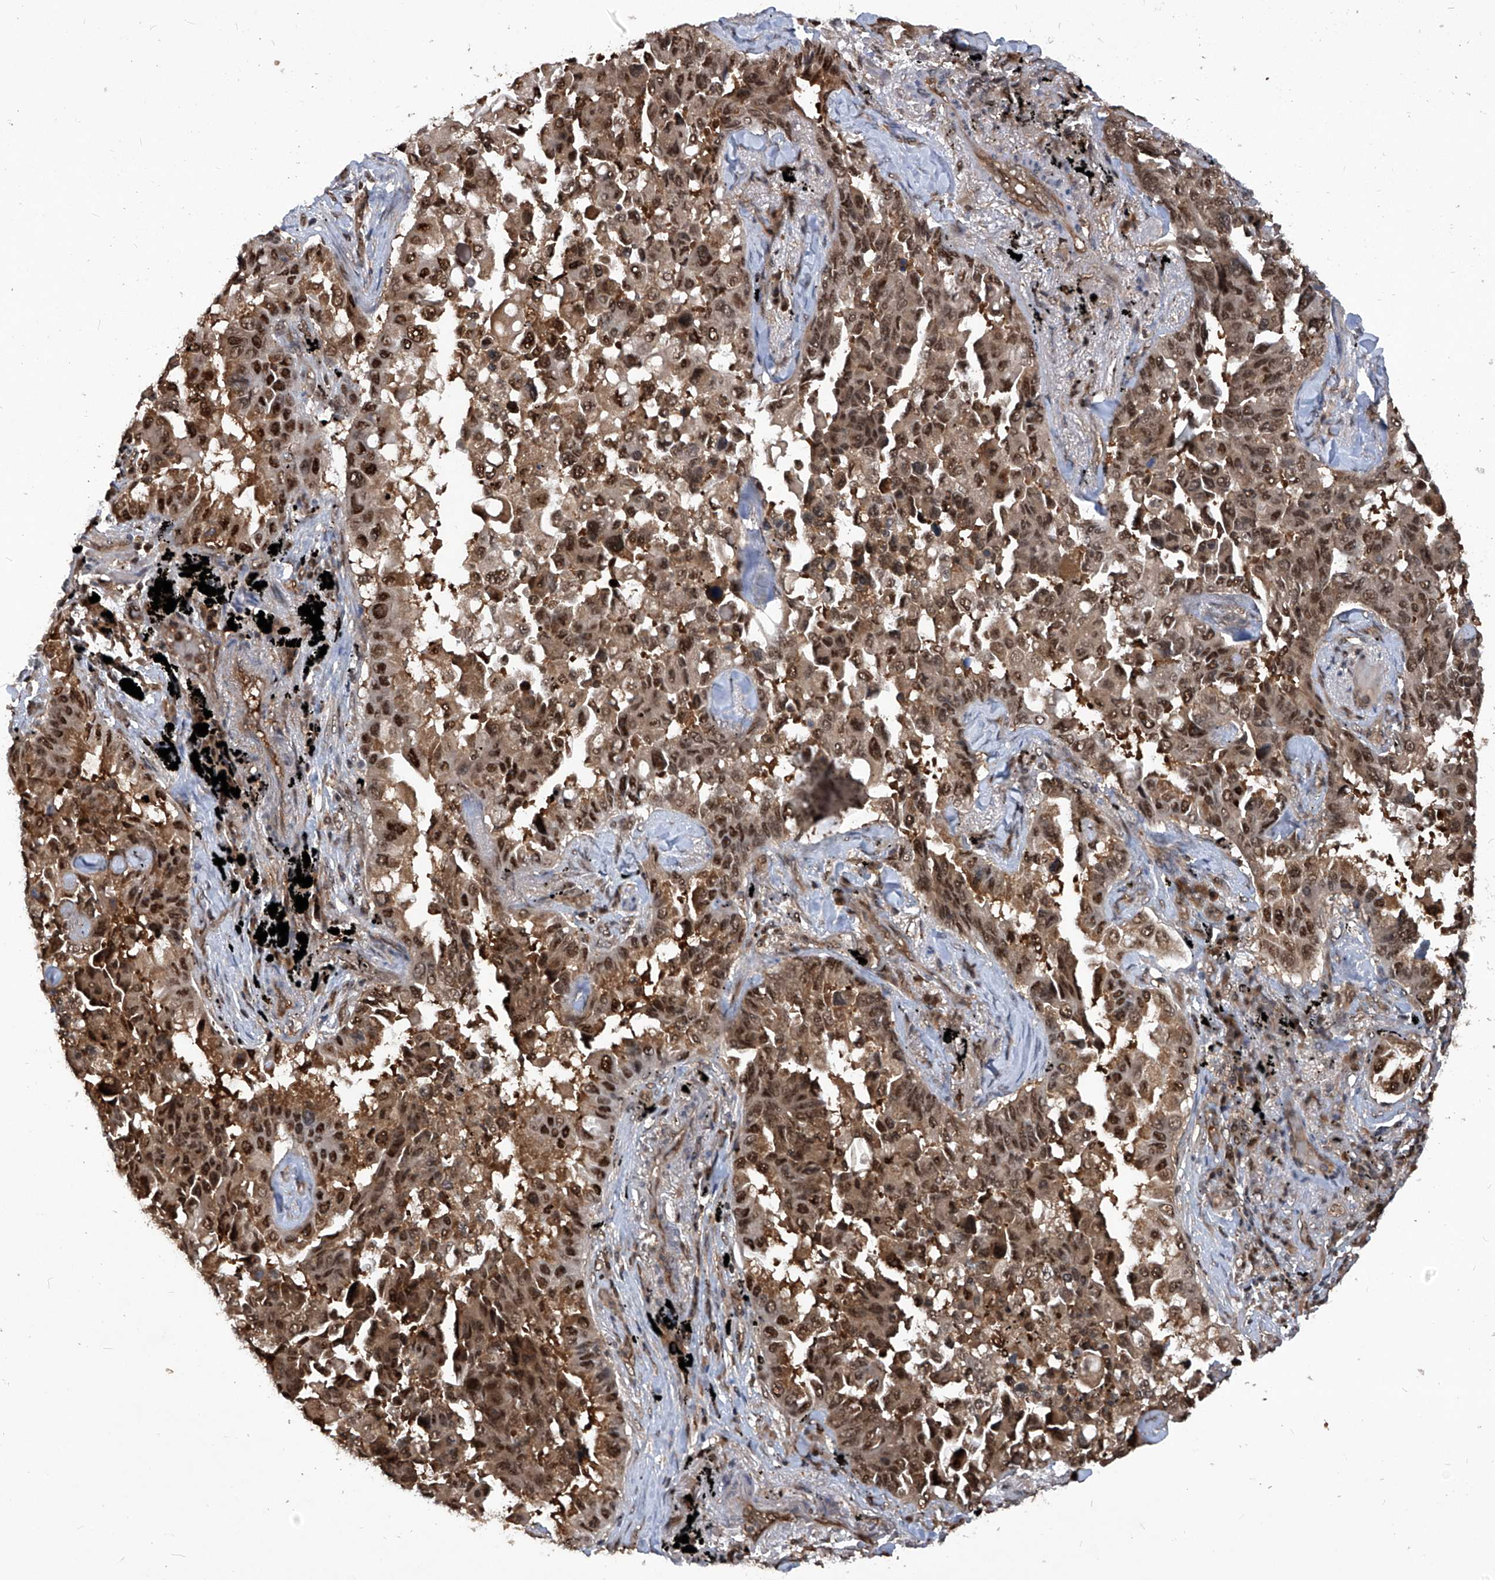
{"staining": {"intensity": "strong", "quantity": ">75%", "location": "cytoplasmic/membranous,nuclear"}, "tissue": "lung cancer", "cell_type": "Tumor cells", "image_type": "cancer", "snomed": [{"axis": "morphology", "description": "Adenocarcinoma, NOS"}, {"axis": "topography", "description": "Lung"}], "caption": "Strong cytoplasmic/membranous and nuclear staining for a protein is identified in approximately >75% of tumor cells of lung cancer using immunohistochemistry (IHC).", "gene": "PSMB1", "patient": {"sex": "female", "age": 67}}